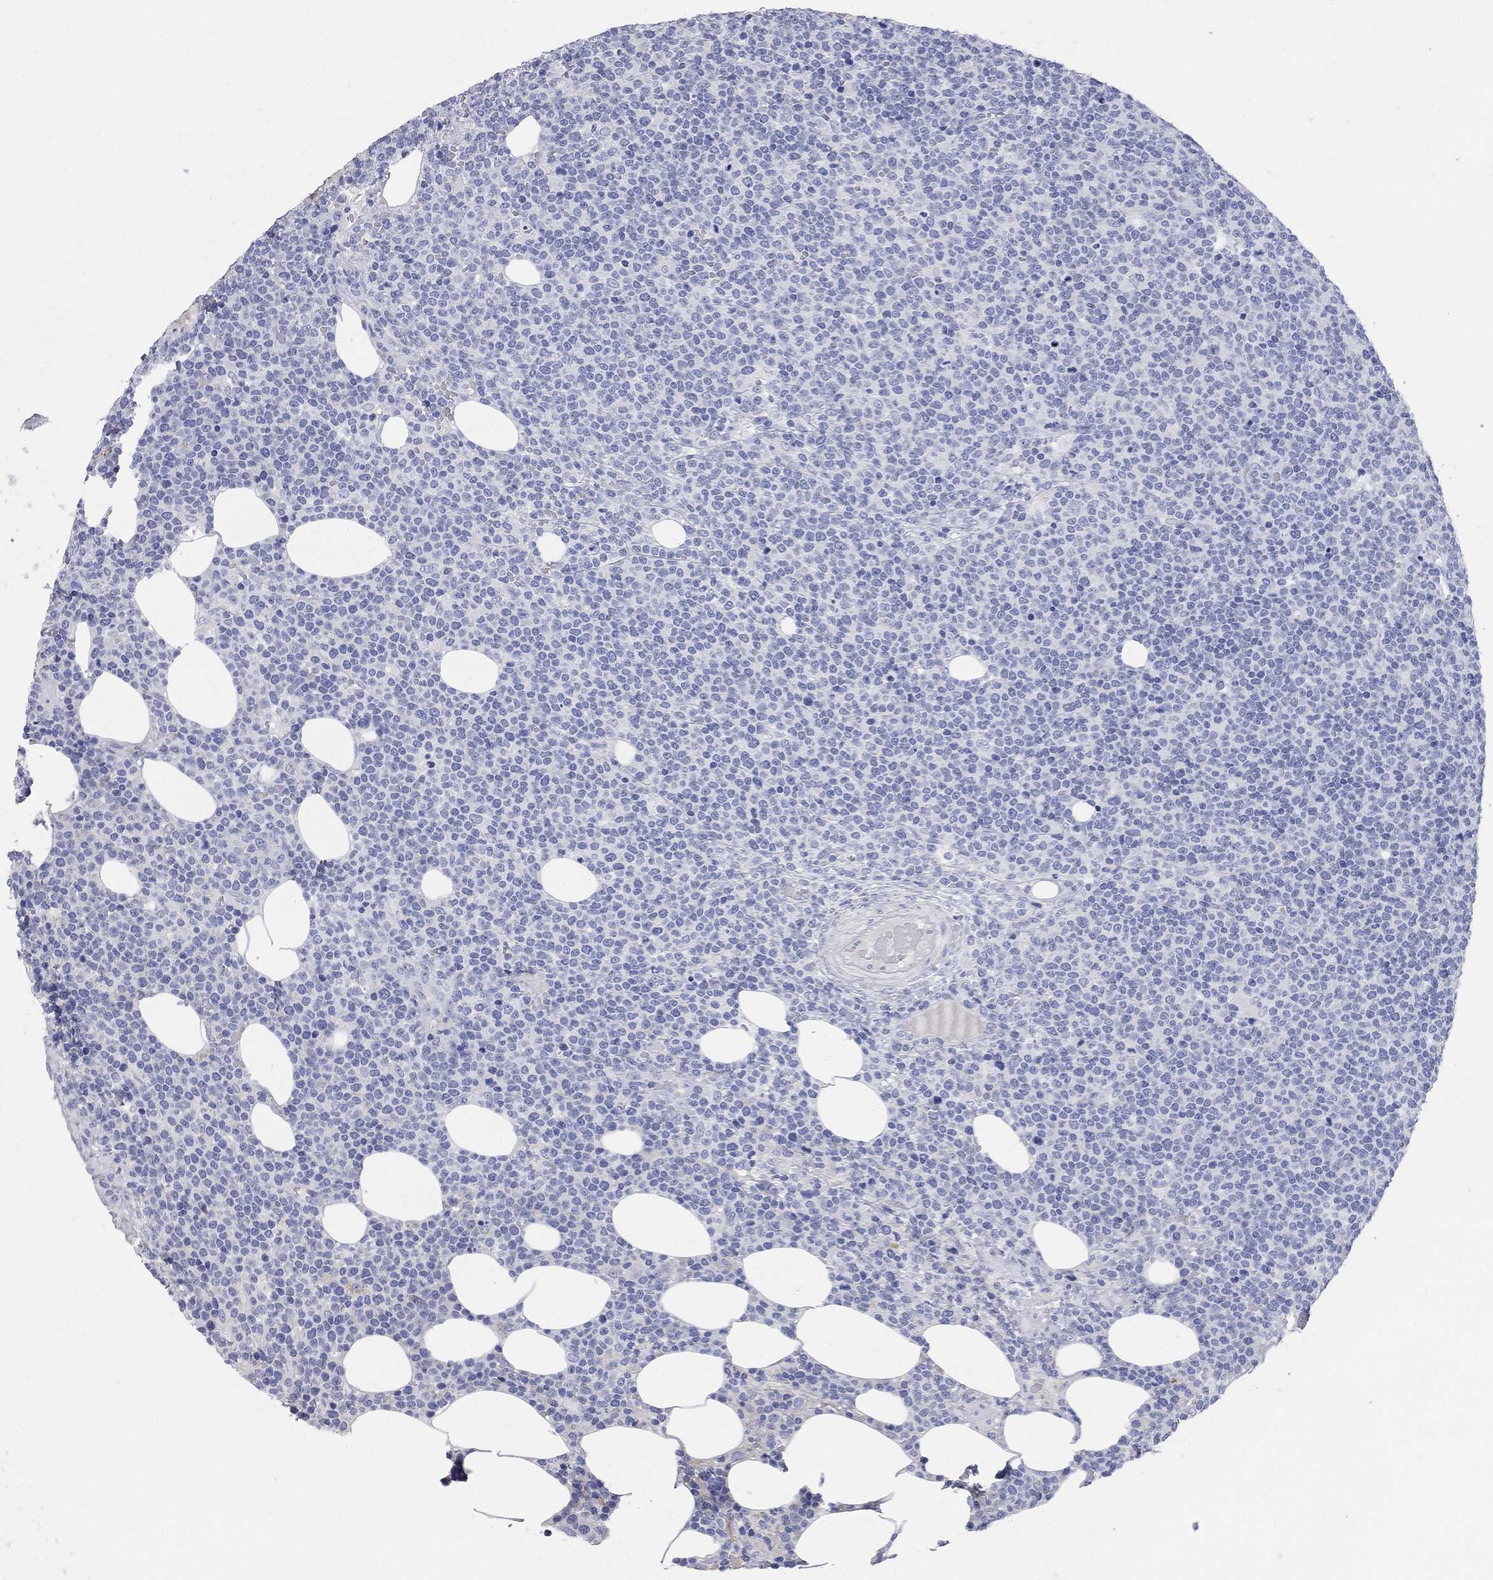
{"staining": {"intensity": "negative", "quantity": "none", "location": "none"}, "tissue": "lymphoma", "cell_type": "Tumor cells", "image_type": "cancer", "snomed": [{"axis": "morphology", "description": "Malignant lymphoma, non-Hodgkin's type, High grade"}, {"axis": "topography", "description": "Lymph node"}], "caption": "Lymphoma was stained to show a protein in brown. There is no significant staining in tumor cells.", "gene": "AOX1", "patient": {"sex": "male", "age": 61}}